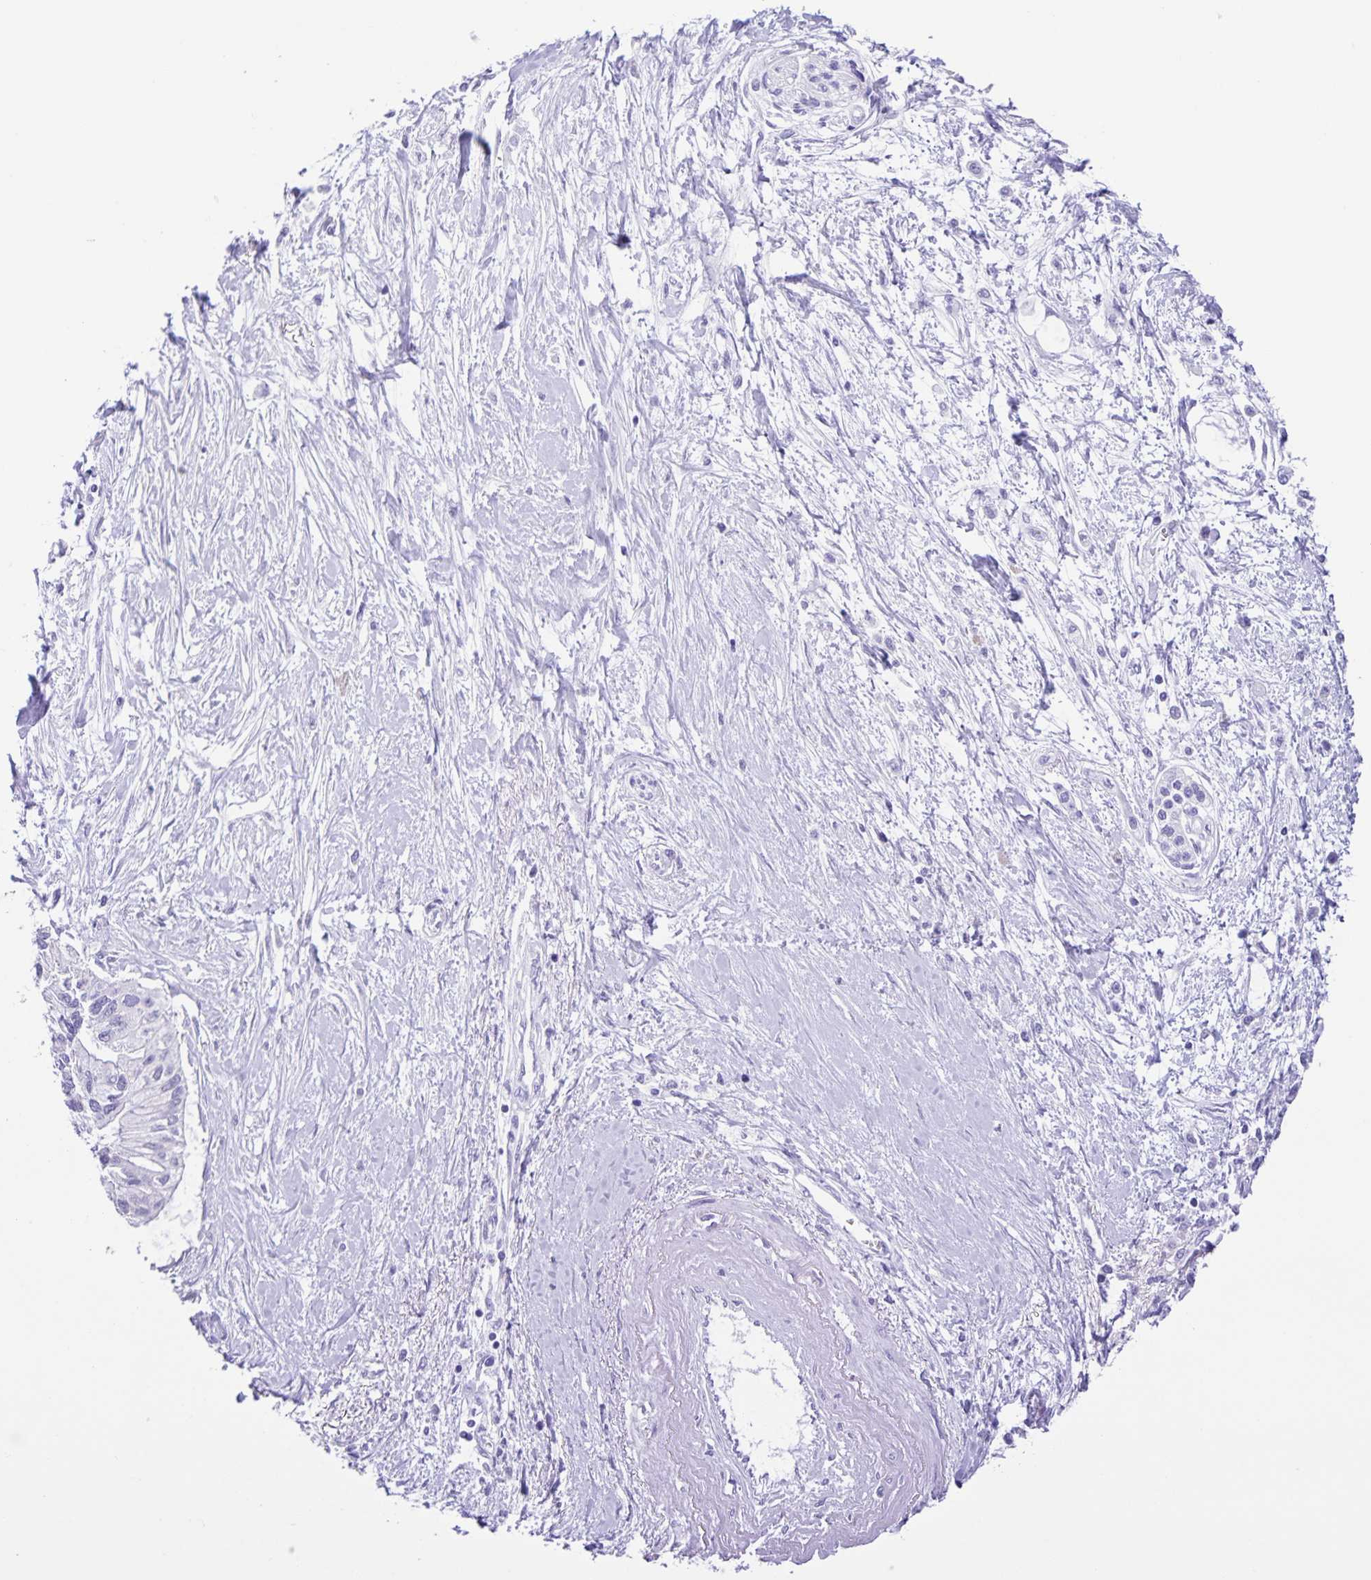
{"staining": {"intensity": "negative", "quantity": "none", "location": "none"}, "tissue": "pancreatic cancer", "cell_type": "Tumor cells", "image_type": "cancer", "snomed": [{"axis": "morphology", "description": "Adenocarcinoma, NOS"}, {"axis": "topography", "description": "Pancreas"}], "caption": "Human adenocarcinoma (pancreatic) stained for a protein using immunohistochemistry displays no expression in tumor cells.", "gene": "CAPSL", "patient": {"sex": "female", "age": 77}}